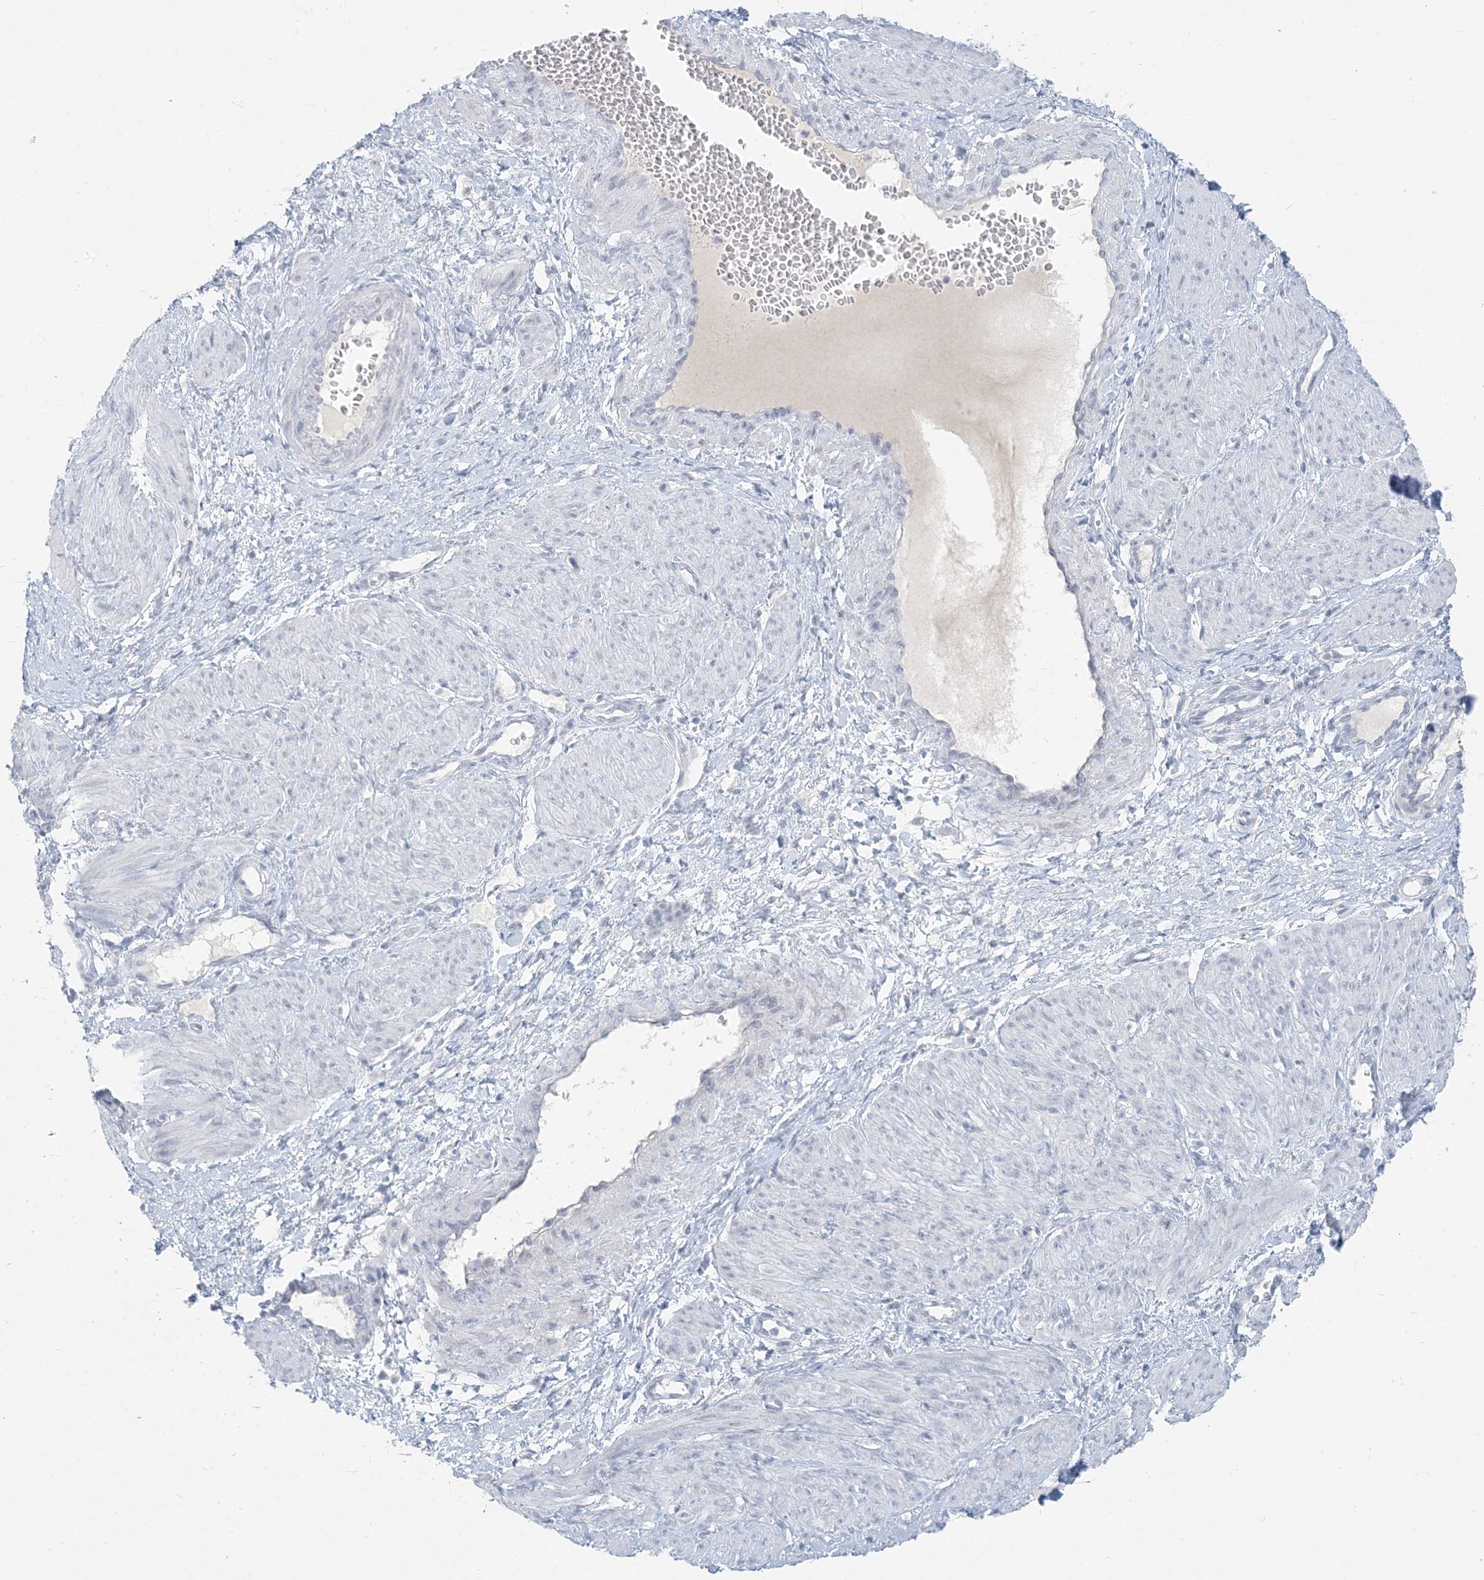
{"staining": {"intensity": "negative", "quantity": "none", "location": "none"}, "tissue": "smooth muscle", "cell_type": "Smooth muscle cells", "image_type": "normal", "snomed": [{"axis": "morphology", "description": "Normal tissue, NOS"}, {"axis": "topography", "description": "Endometrium"}], "caption": "Immunohistochemistry image of benign smooth muscle: smooth muscle stained with DAB (3,3'-diaminobenzidine) shows no significant protein positivity in smooth muscle cells.", "gene": "SCML1", "patient": {"sex": "female", "age": 33}}